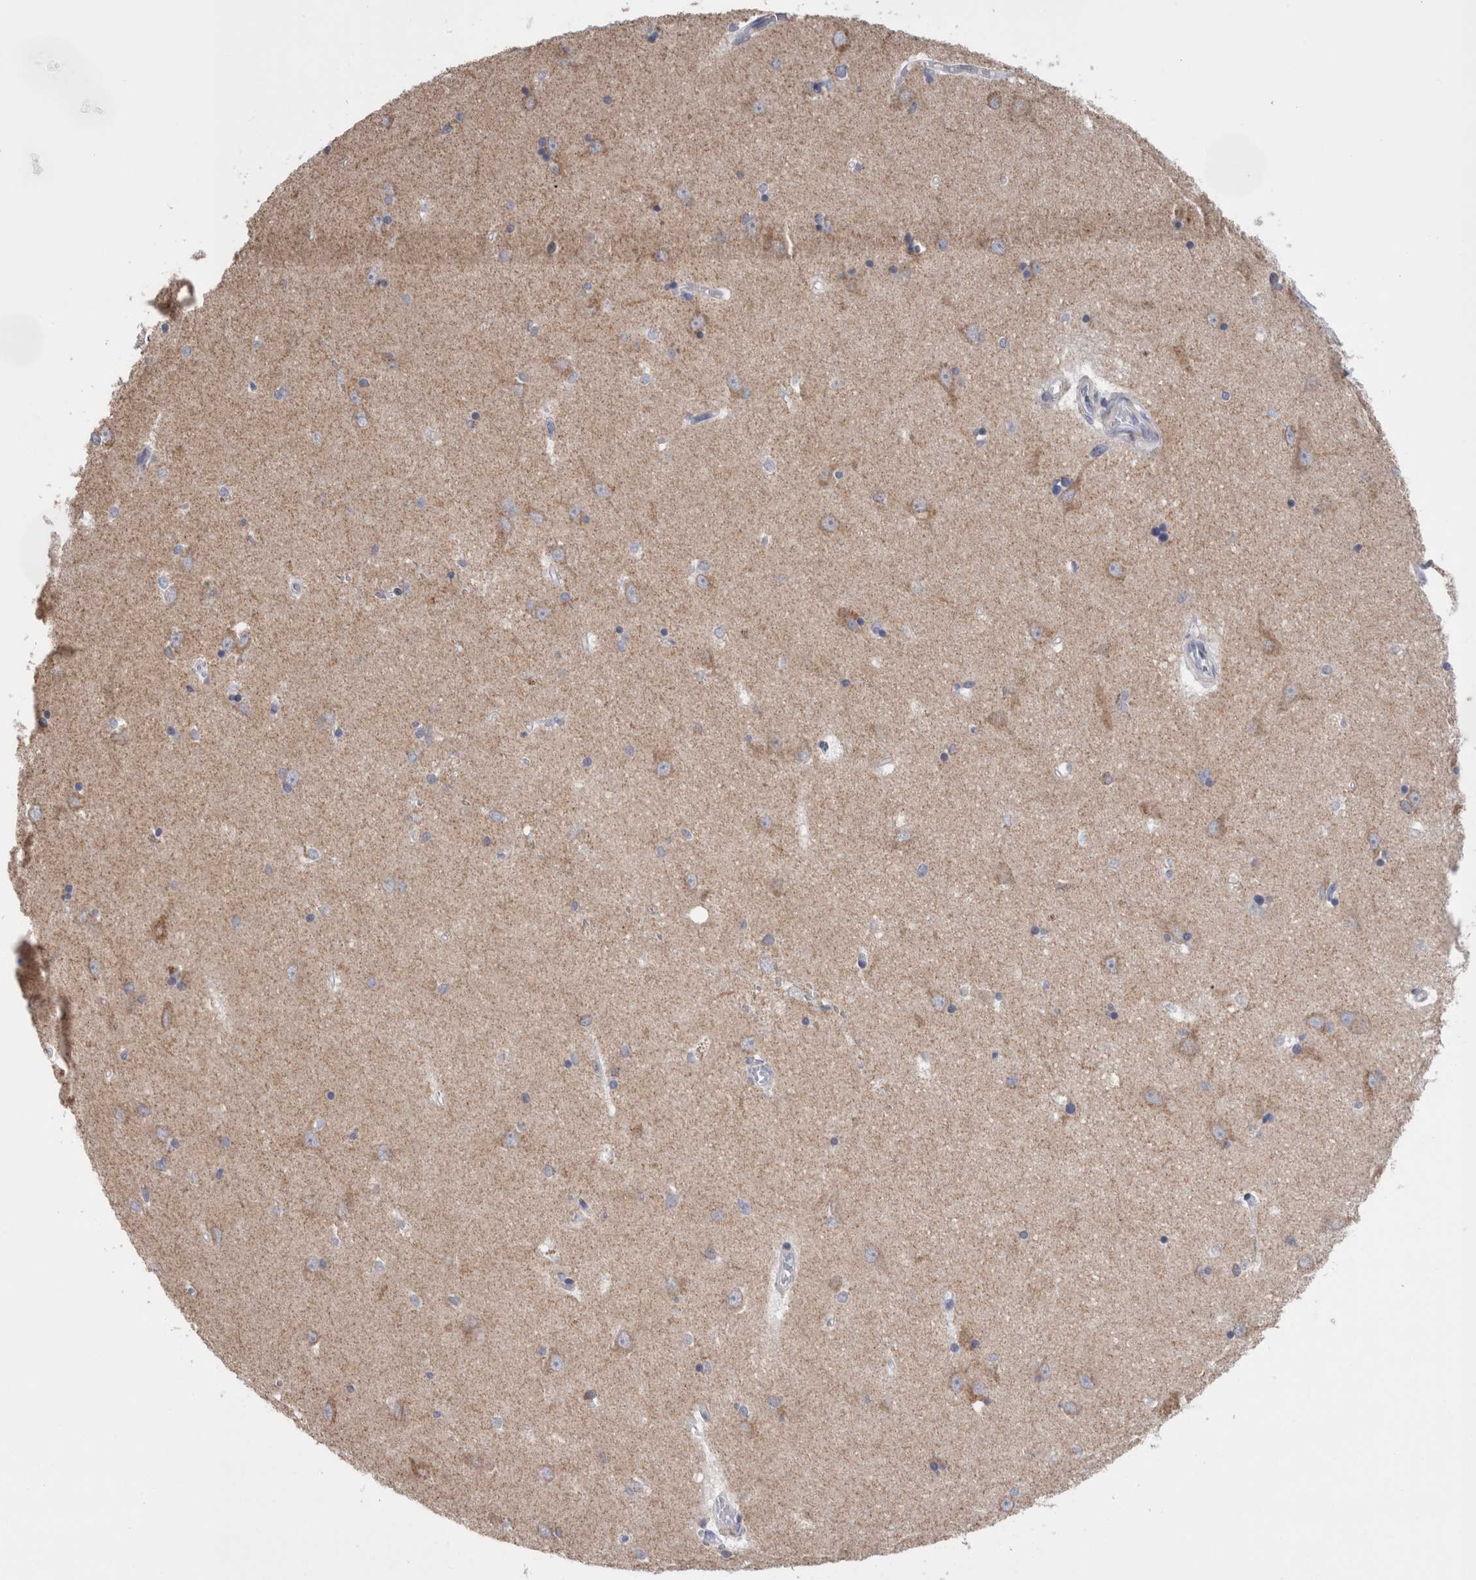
{"staining": {"intensity": "negative", "quantity": "none", "location": "none"}, "tissue": "hippocampus", "cell_type": "Glial cells", "image_type": "normal", "snomed": [{"axis": "morphology", "description": "Normal tissue, NOS"}, {"axis": "topography", "description": "Hippocampus"}], "caption": "DAB (3,3'-diaminobenzidine) immunohistochemical staining of unremarkable human hippocampus demonstrates no significant positivity in glial cells. (DAB (3,3'-diaminobenzidine) IHC visualized using brightfield microscopy, high magnification).", "gene": "GDAP1", "patient": {"sex": "male", "age": 45}}